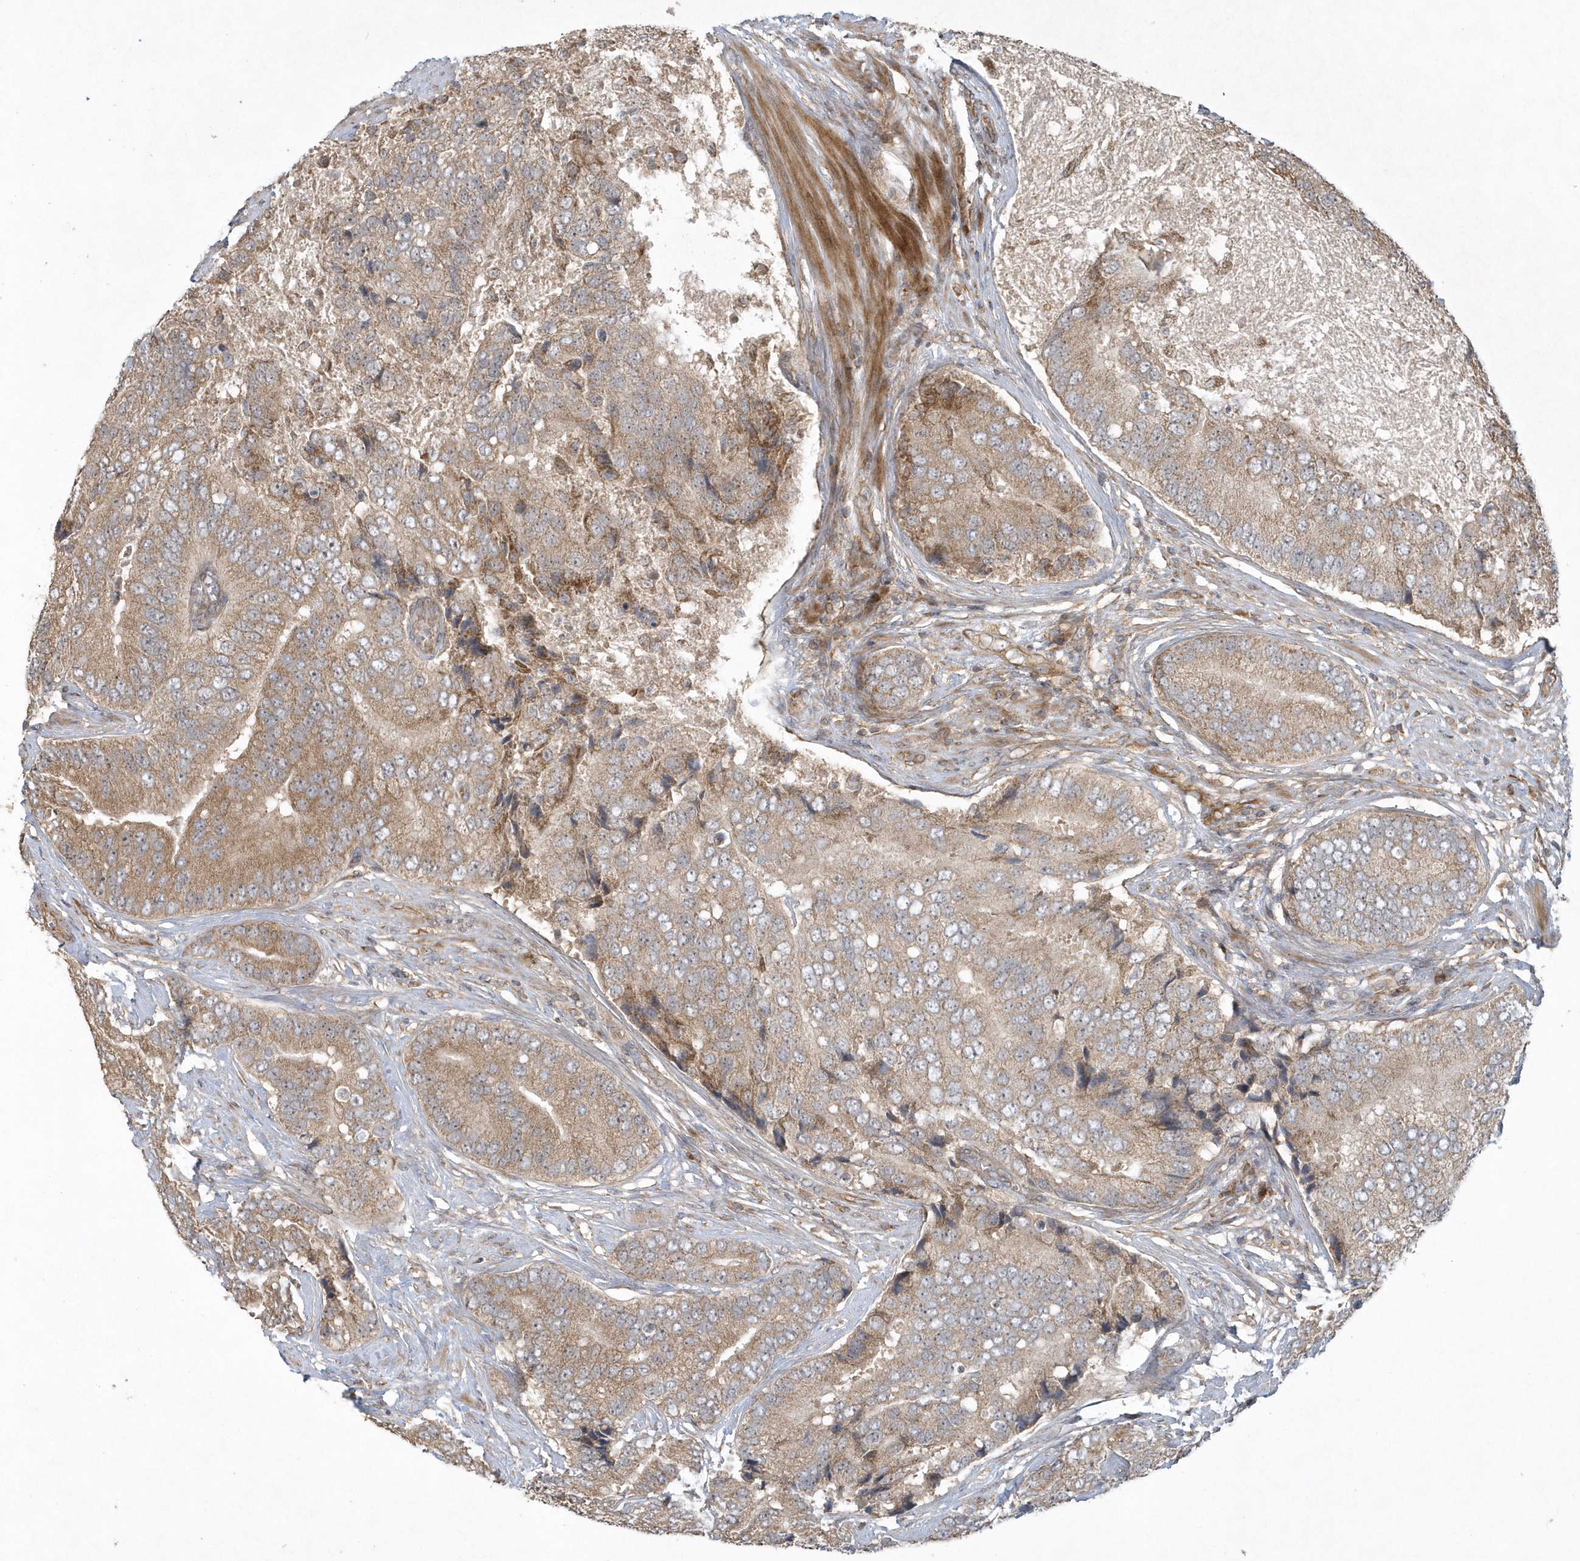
{"staining": {"intensity": "moderate", "quantity": ">75%", "location": "cytoplasmic/membranous"}, "tissue": "prostate cancer", "cell_type": "Tumor cells", "image_type": "cancer", "snomed": [{"axis": "morphology", "description": "Adenocarcinoma, High grade"}, {"axis": "topography", "description": "Prostate"}], "caption": "Brown immunohistochemical staining in prostate adenocarcinoma (high-grade) exhibits moderate cytoplasmic/membranous positivity in about >75% of tumor cells.", "gene": "THG1L", "patient": {"sex": "male", "age": 70}}